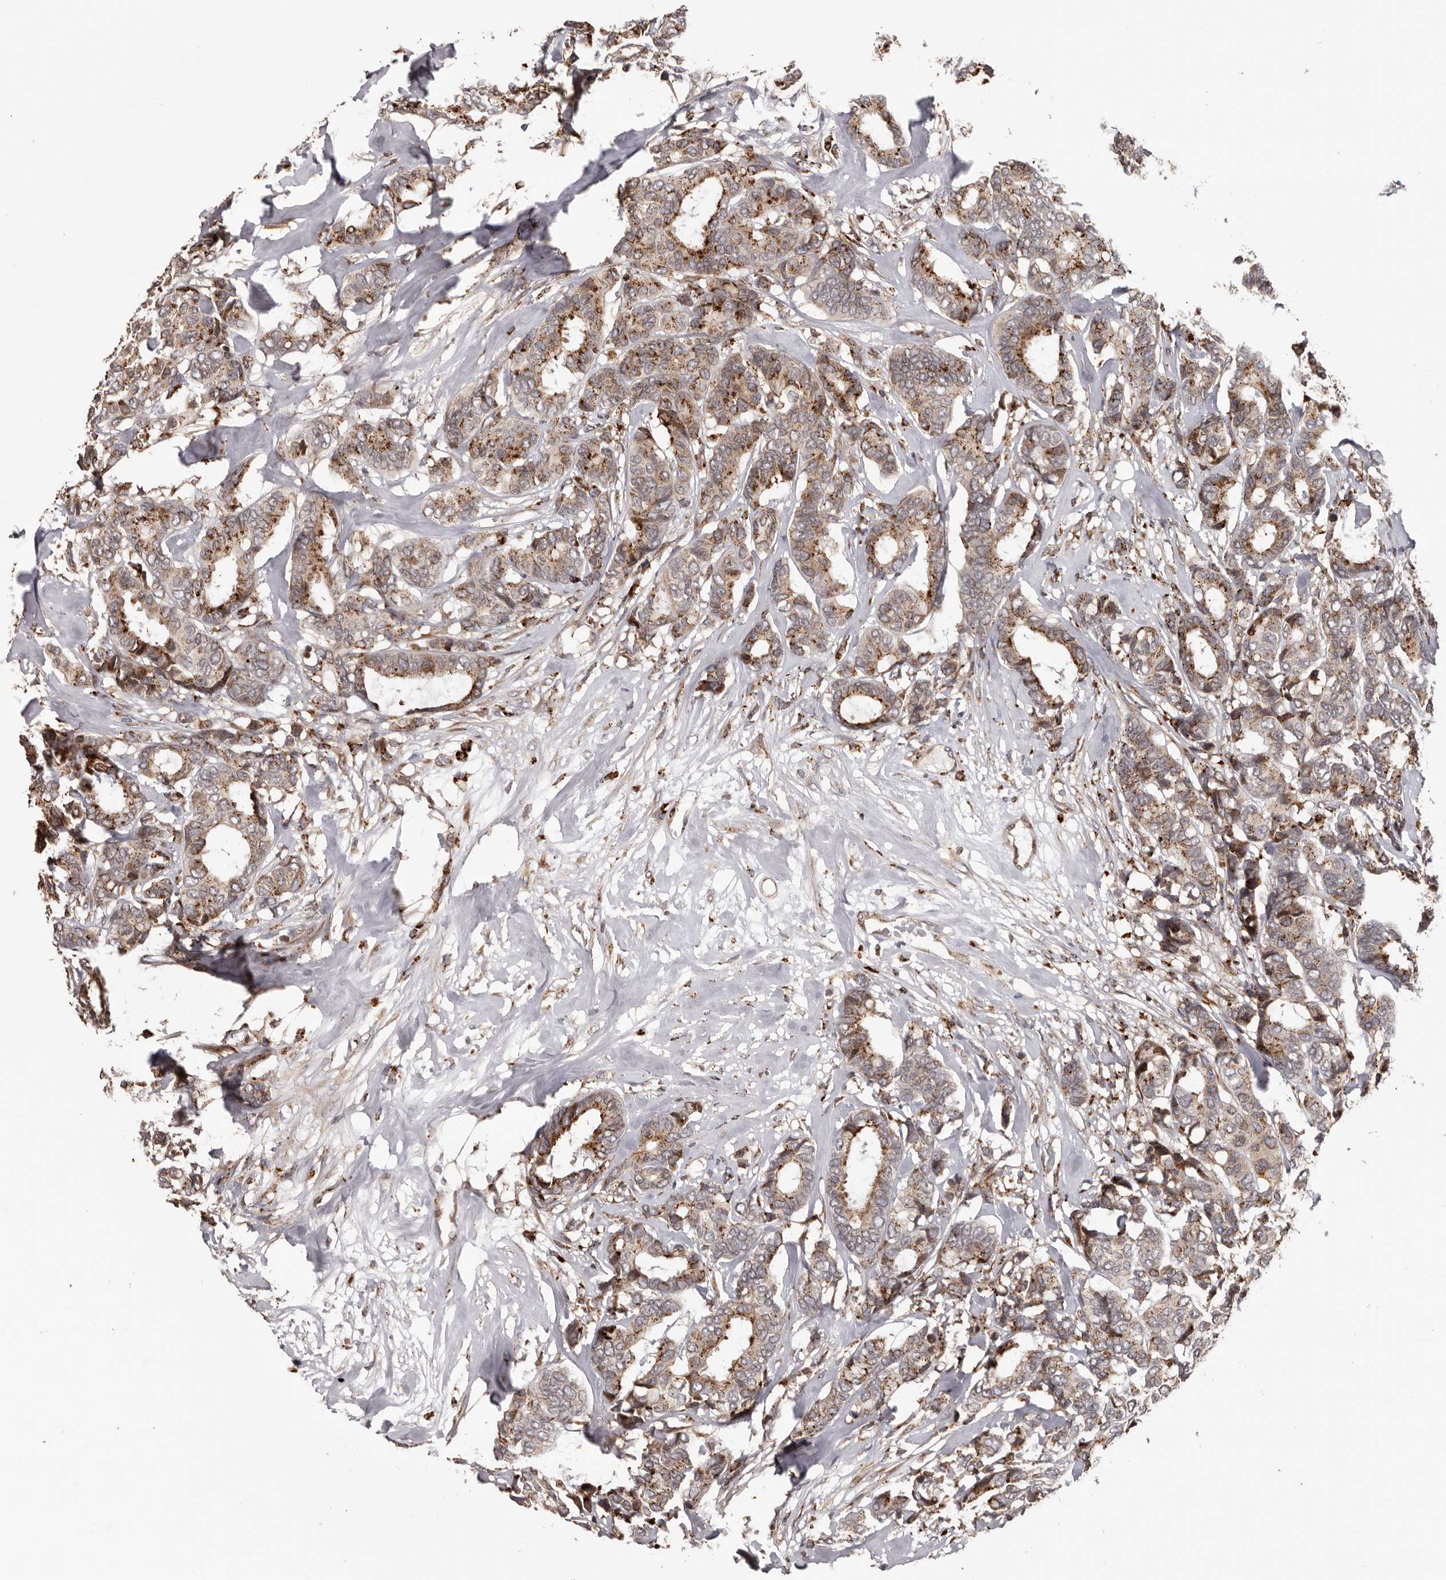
{"staining": {"intensity": "moderate", "quantity": ">75%", "location": "cytoplasmic/membranous"}, "tissue": "breast cancer", "cell_type": "Tumor cells", "image_type": "cancer", "snomed": [{"axis": "morphology", "description": "Duct carcinoma"}, {"axis": "topography", "description": "Breast"}], "caption": "High-power microscopy captured an IHC histopathology image of breast cancer (intraductal carcinoma), revealing moderate cytoplasmic/membranous staining in approximately >75% of tumor cells. Using DAB (3,3'-diaminobenzidine) (brown) and hematoxylin (blue) stains, captured at high magnification using brightfield microscopy.", "gene": "NUP43", "patient": {"sex": "female", "age": 87}}